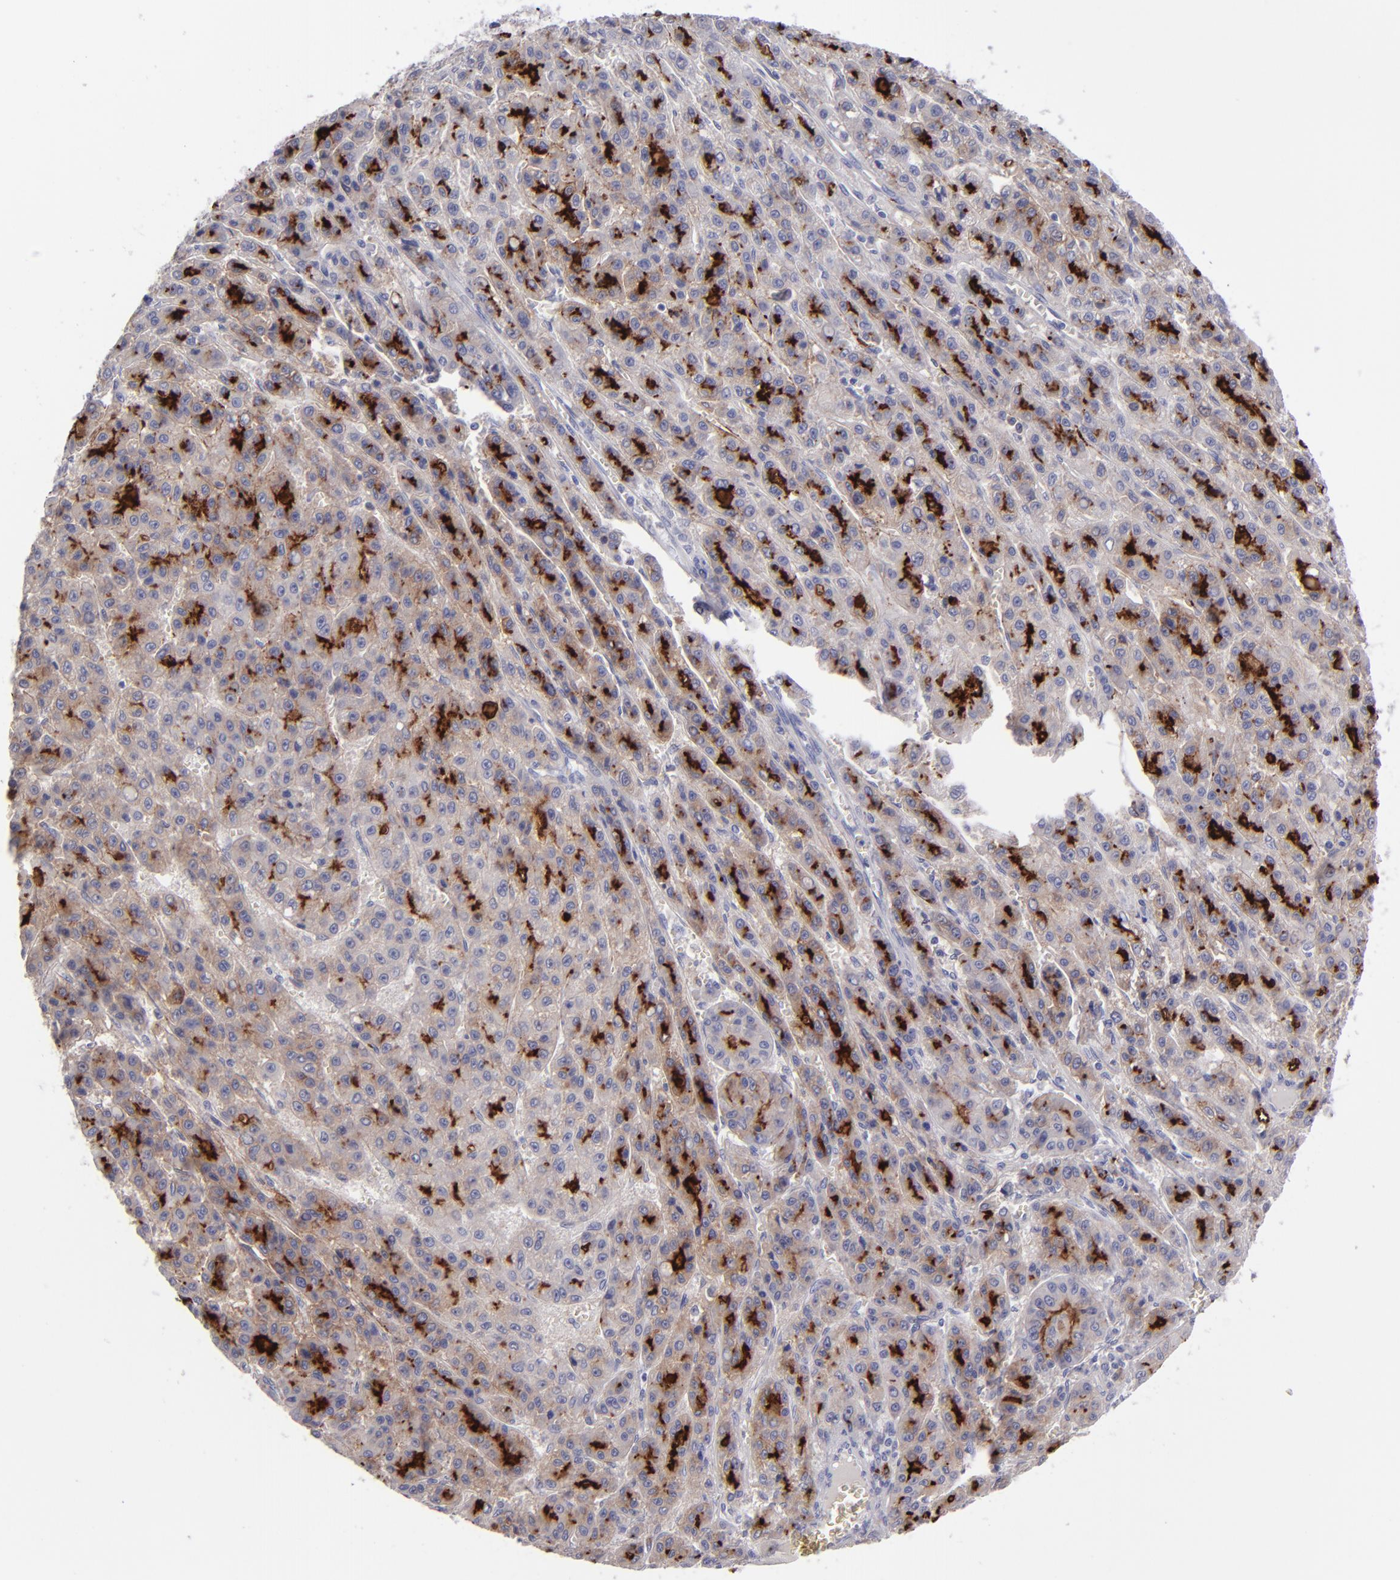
{"staining": {"intensity": "moderate", "quantity": ">75%", "location": "cytoplasmic/membranous"}, "tissue": "liver cancer", "cell_type": "Tumor cells", "image_type": "cancer", "snomed": [{"axis": "morphology", "description": "Carcinoma, Hepatocellular, NOS"}, {"axis": "topography", "description": "Liver"}], "caption": "An image showing moderate cytoplasmic/membranous staining in approximately >75% of tumor cells in liver hepatocellular carcinoma, as visualized by brown immunohistochemical staining.", "gene": "ANPEP", "patient": {"sex": "male", "age": 70}}